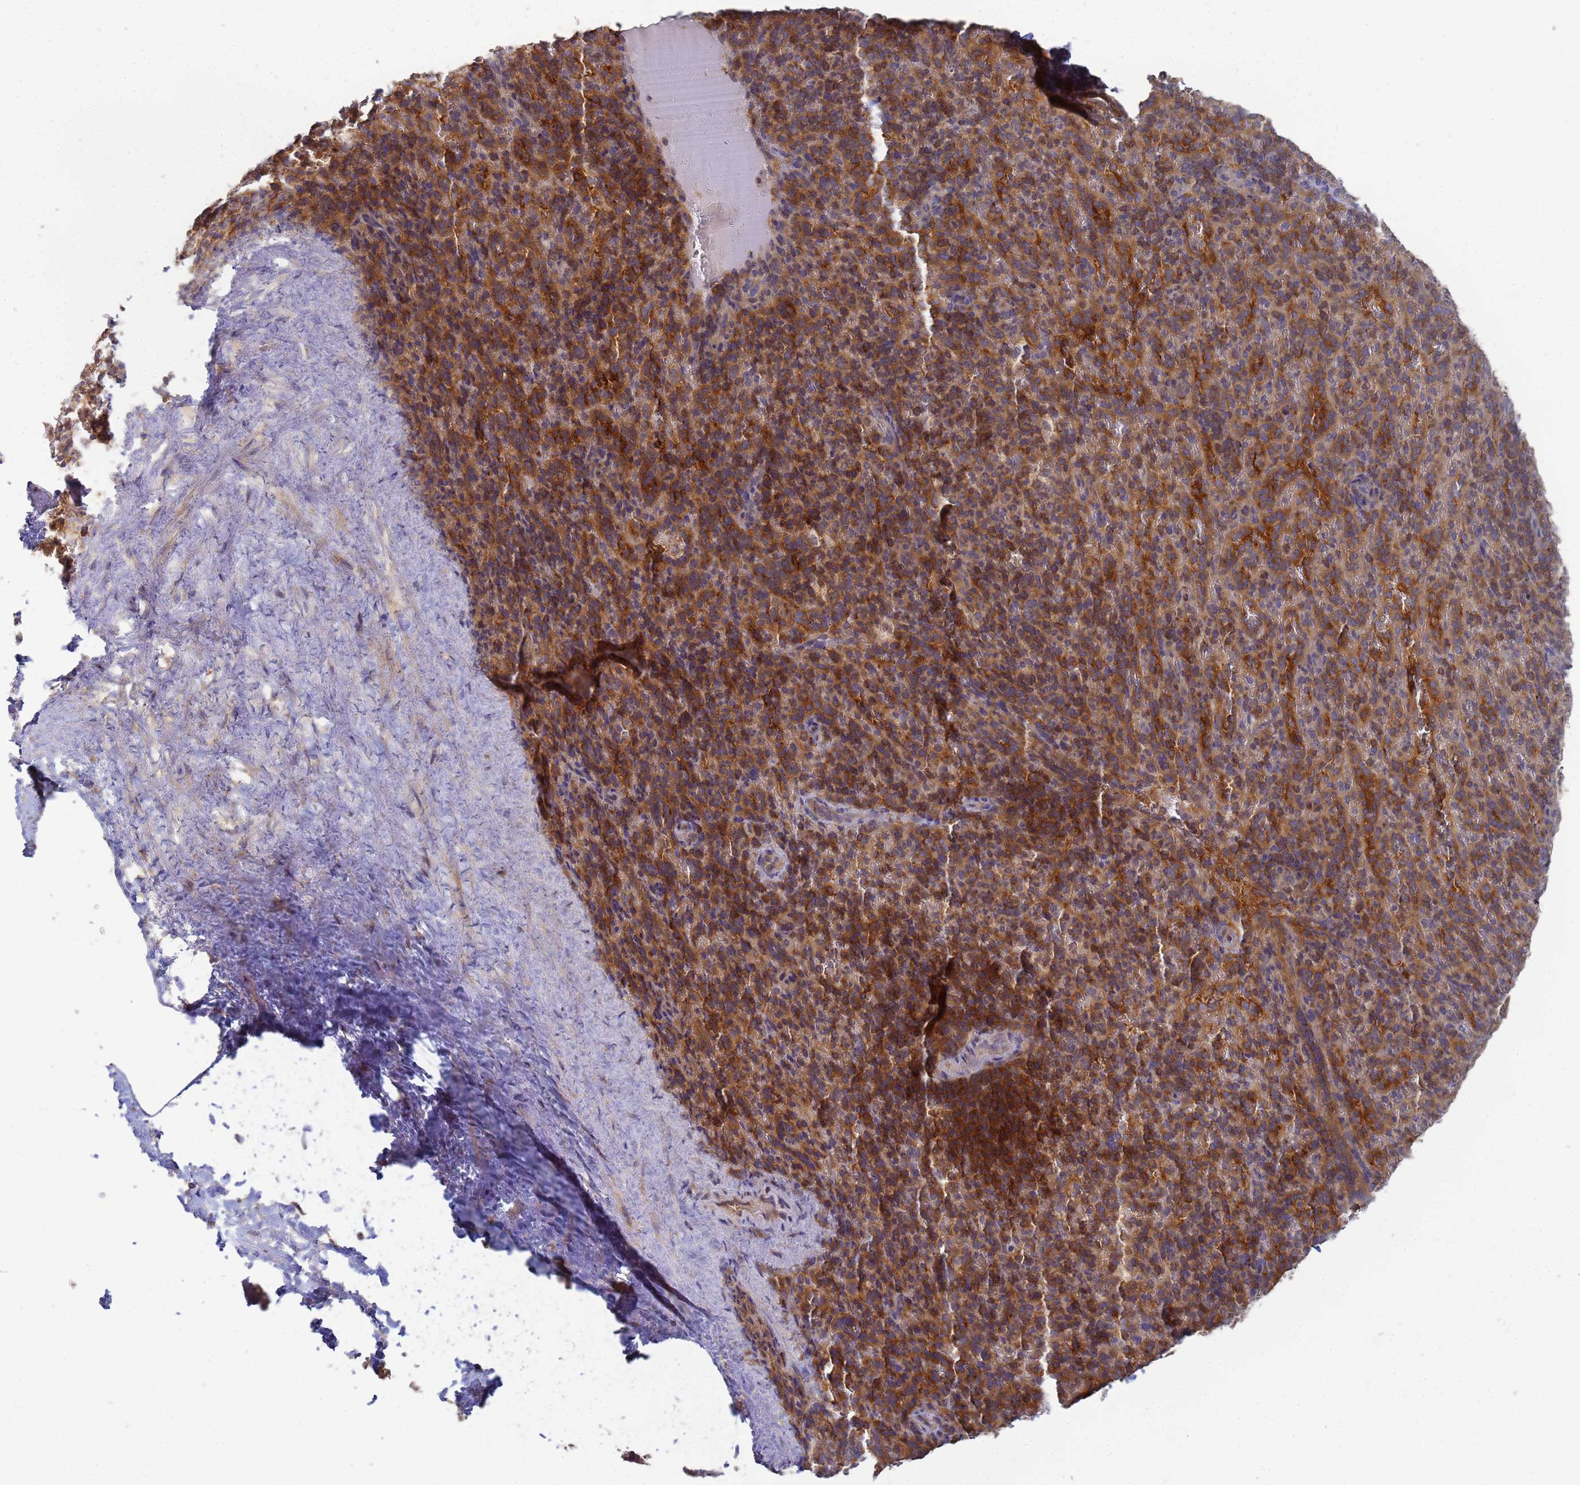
{"staining": {"intensity": "moderate", "quantity": "<25%", "location": "cytoplasmic/membranous"}, "tissue": "spleen", "cell_type": "Cells in red pulp", "image_type": "normal", "snomed": [{"axis": "morphology", "description": "Normal tissue, NOS"}, {"axis": "topography", "description": "Spleen"}], "caption": "About <25% of cells in red pulp in unremarkable spleen exhibit moderate cytoplasmic/membranous protein expression as visualized by brown immunohistochemical staining.", "gene": "SHARPIN", "patient": {"sex": "female", "age": 21}}